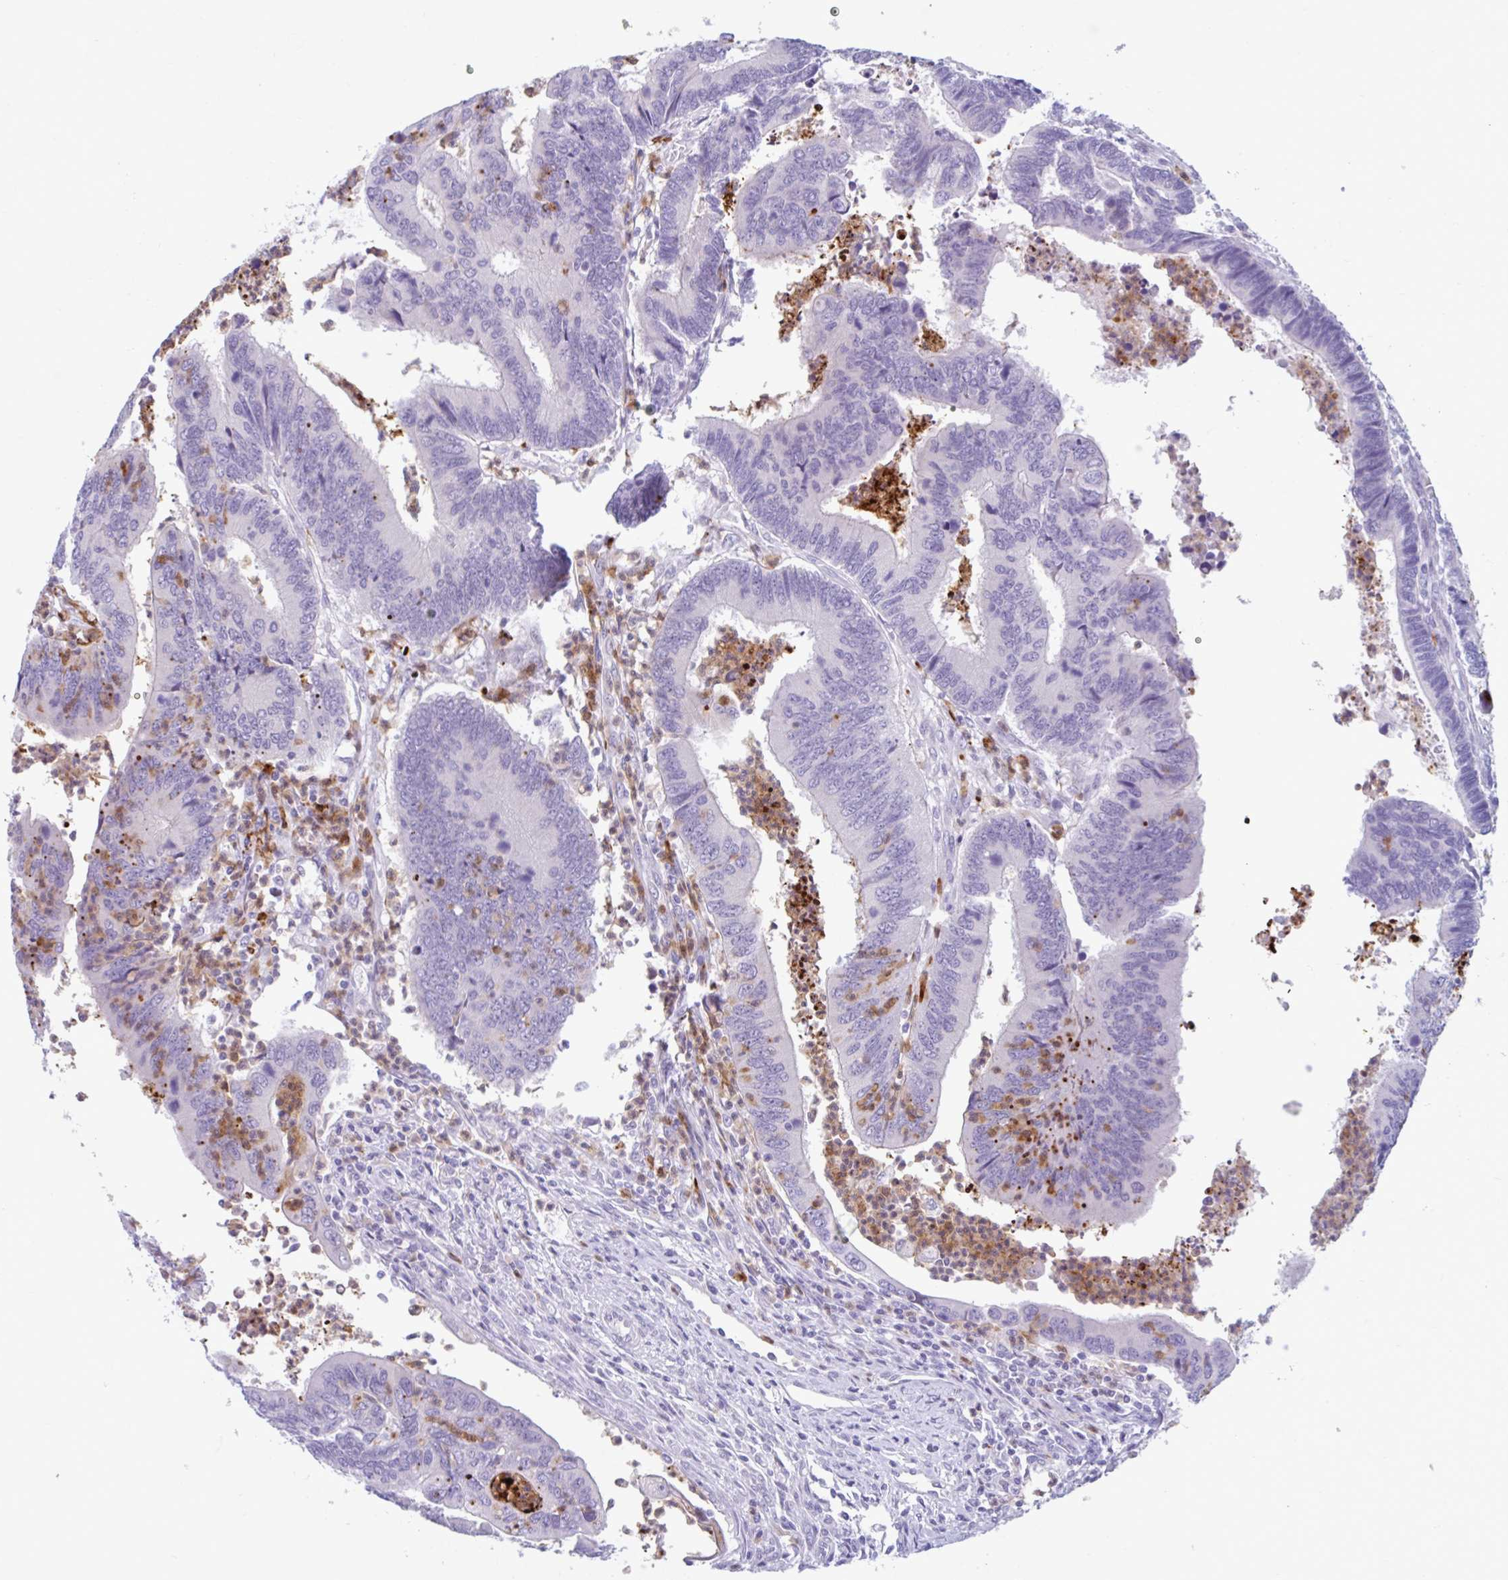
{"staining": {"intensity": "negative", "quantity": "none", "location": "none"}, "tissue": "colorectal cancer", "cell_type": "Tumor cells", "image_type": "cancer", "snomed": [{"axis": "morphology", "description": "Adenocarcinoma, NOS"}, {"axis": "topography", "description": "Colon"}], "caption": "Tumor cells are negative for protein expression in human colorectal cancer (adenocarcinoma).", "gene": "CEP120", "patient": {"sex": "female", "age": 67}}